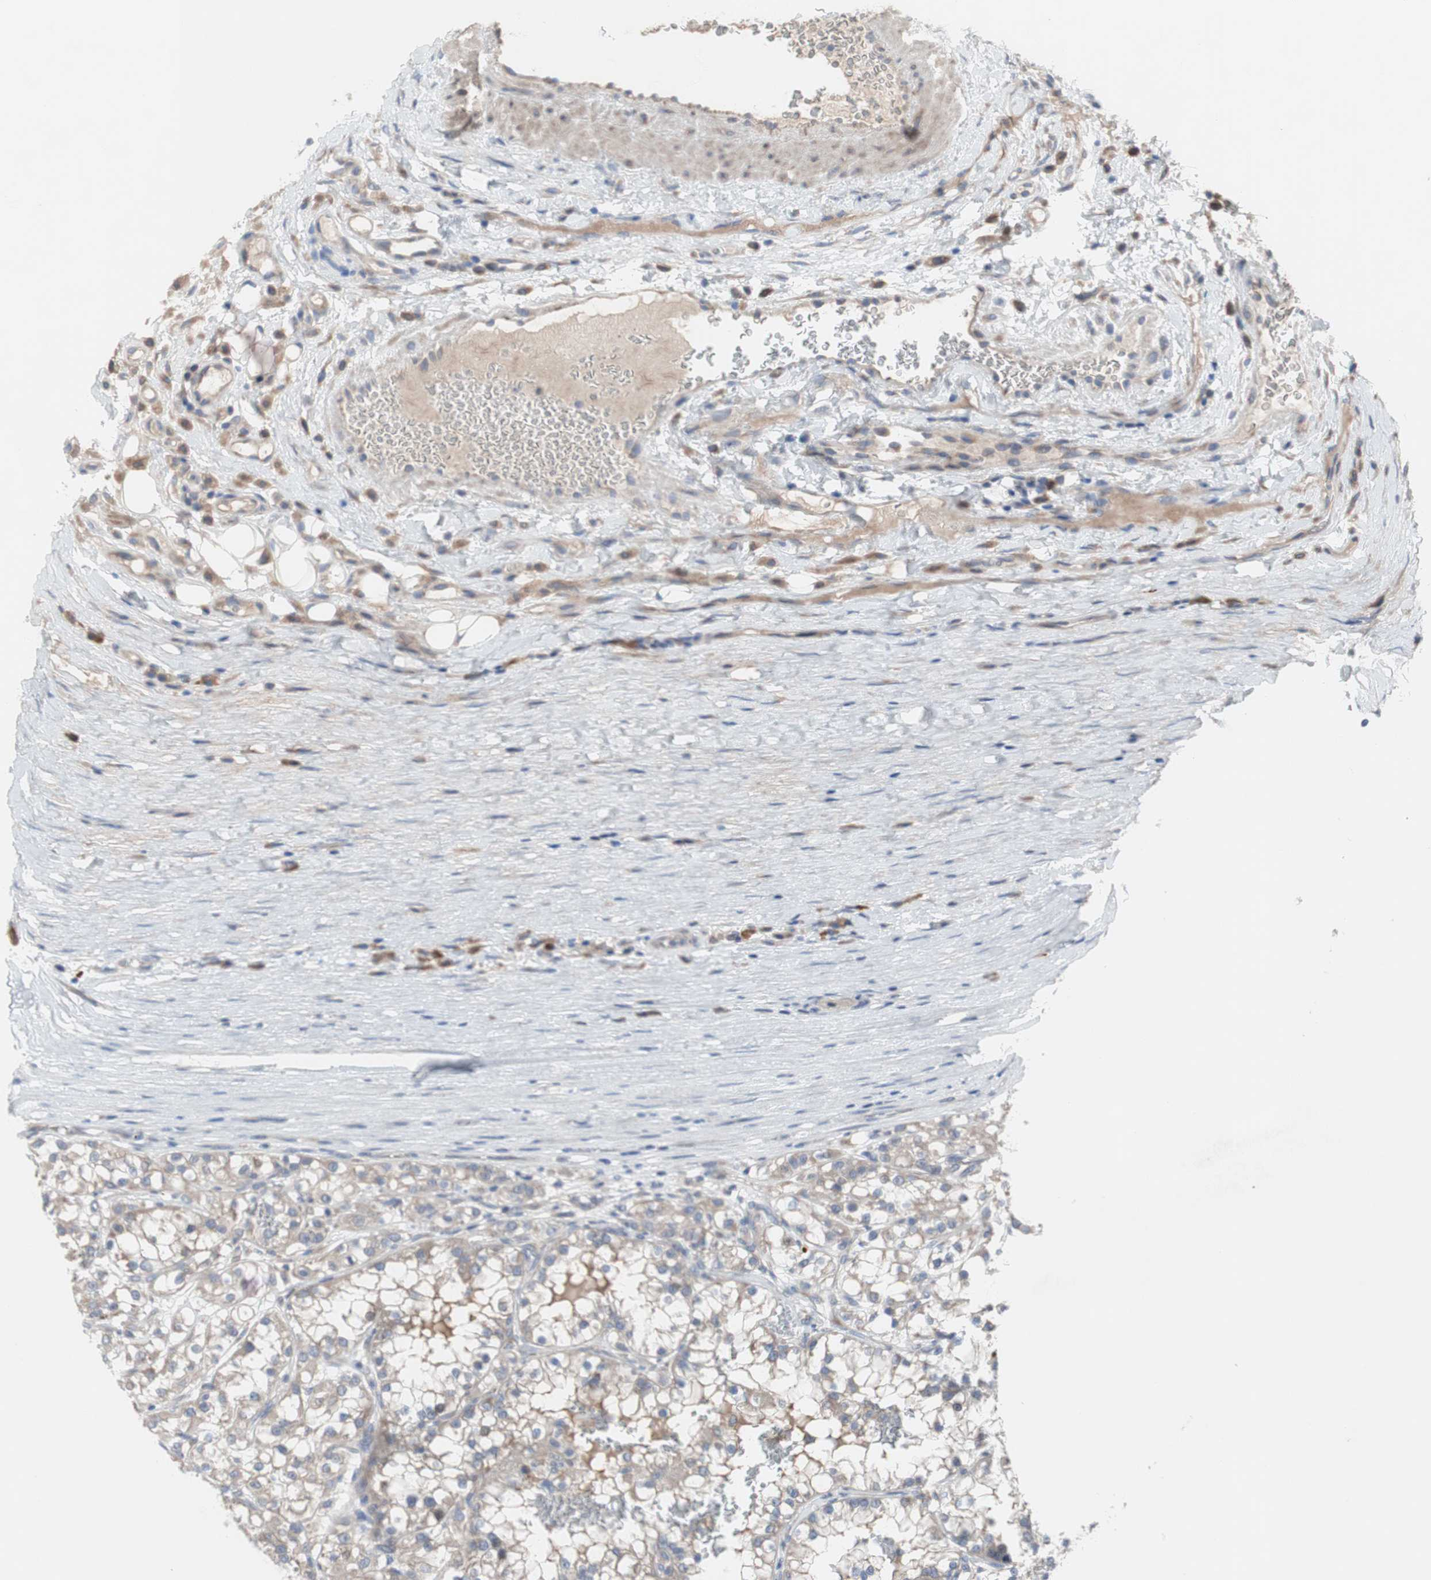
{"staining": {"intensity": "weak", "quantity": "25%-75%", "location": "cytoplasmic/membranous"}, "tissue": "renal cancer", "cell_type": "Tumor cells", "image_type": "cancer", "snomed": [{"axis": "morphology", "description": "Adenocarcinoma, NOS"}, {"axis": "topography", "description": "Kidney"}], "caption": "Renal cancer (adenocarcinoma) stained with immunohistochemistry demonstrates weak cytoplasmic/membranous positivity in approximately 25%-75% of tumor cells.", "gene": "TTC14", "patient": {"sex": "female", "age": 52}}